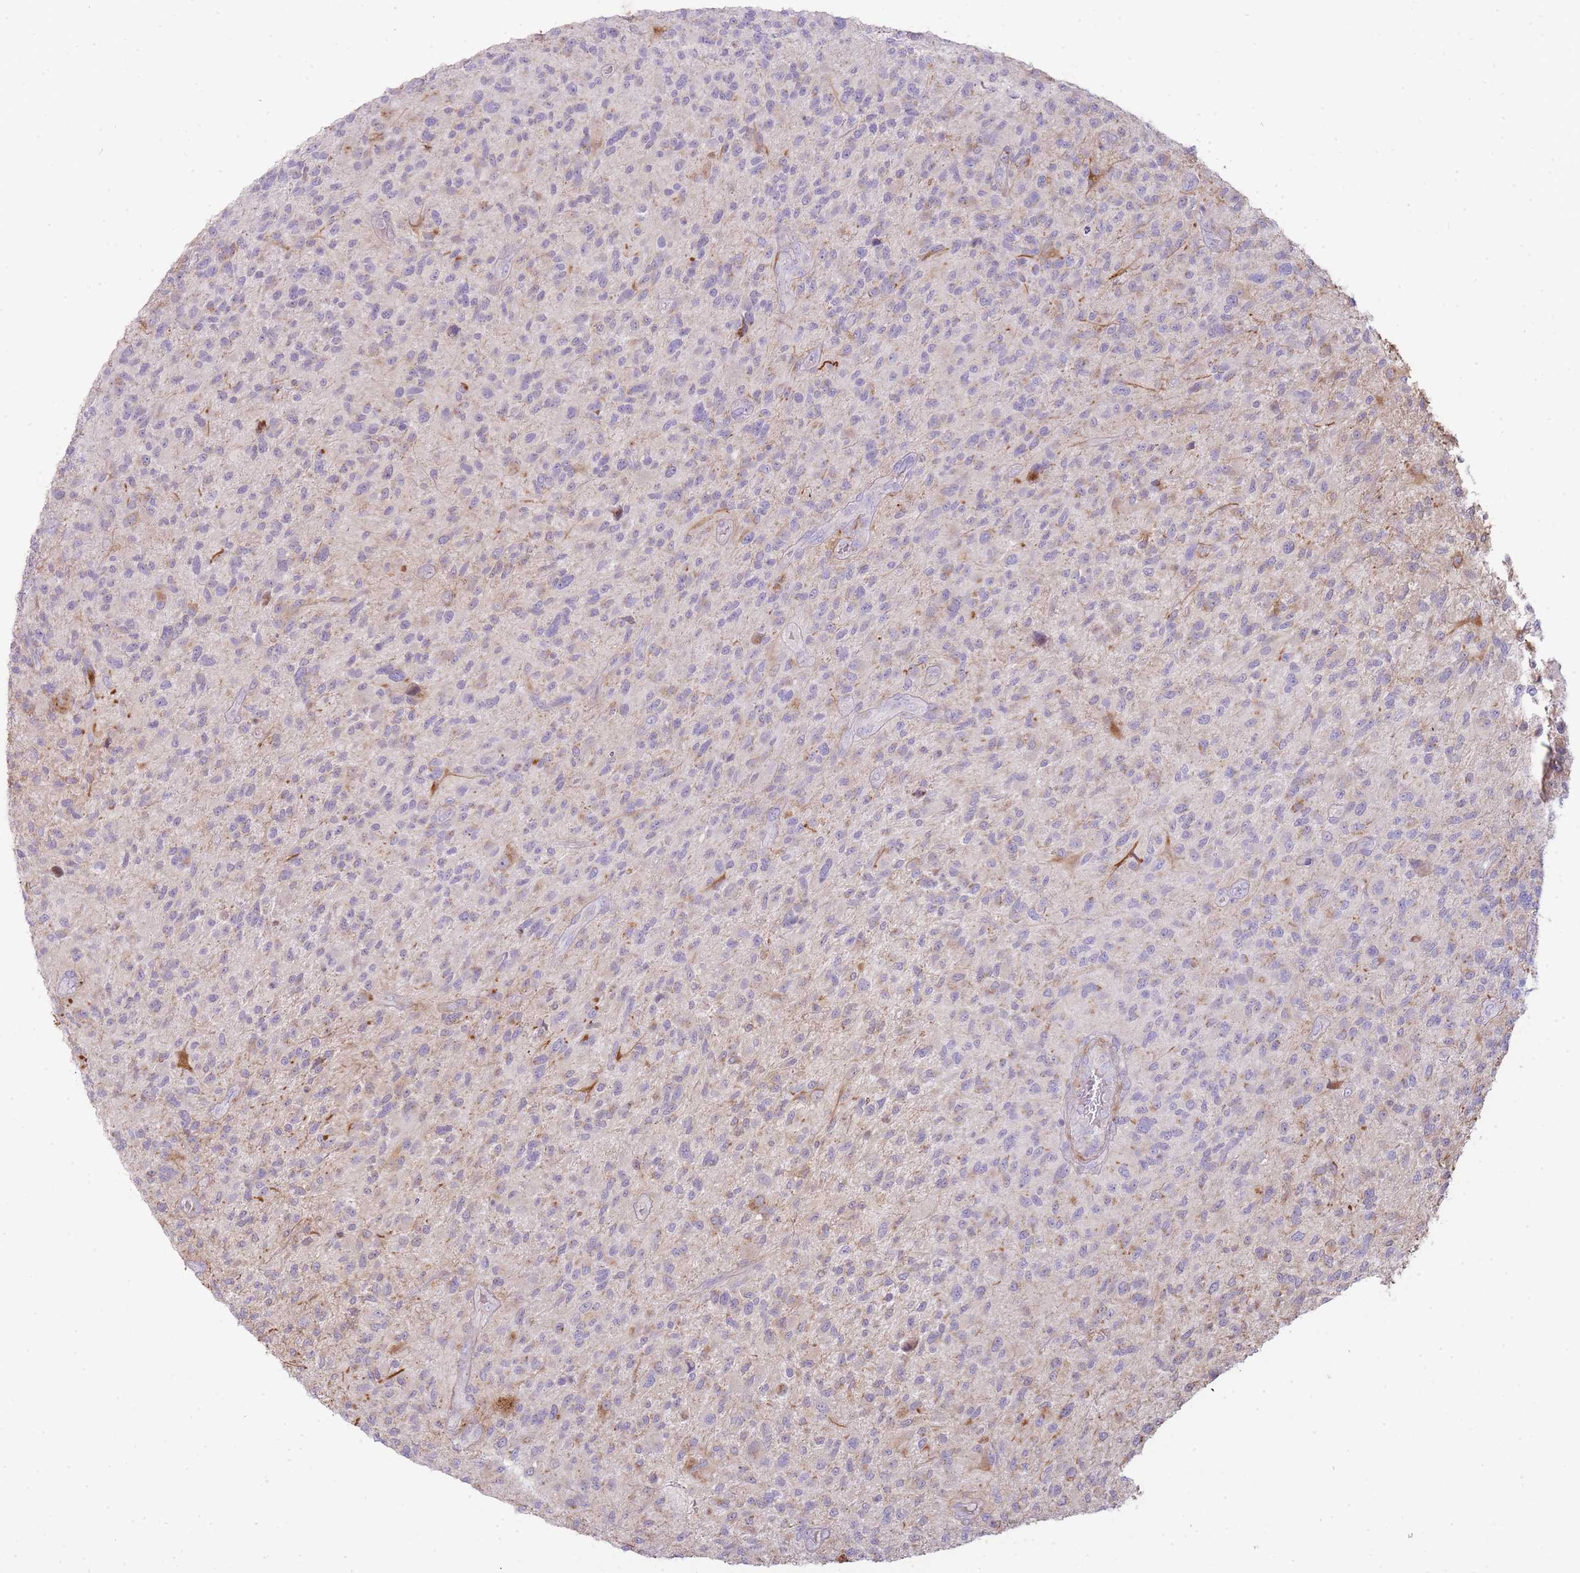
{"staining": {"intensity": "negative", "quantity": "none", "location": "none"}, "tissue": "glioma", "cell_type": "Tumor cells", "image_type": "cancer", "snomed": [{"axis": "morphology", "description": "Glioma, malignant, High grade"}, {"axis": "topography", "description": "Brain"}], "caption": "DAB immunohistochemical staining of malignant high-grade glioma shows no significant expression in tumor cells.", "gene": "PPP3R2", "patient": {"sex": "male", "age": 47}}